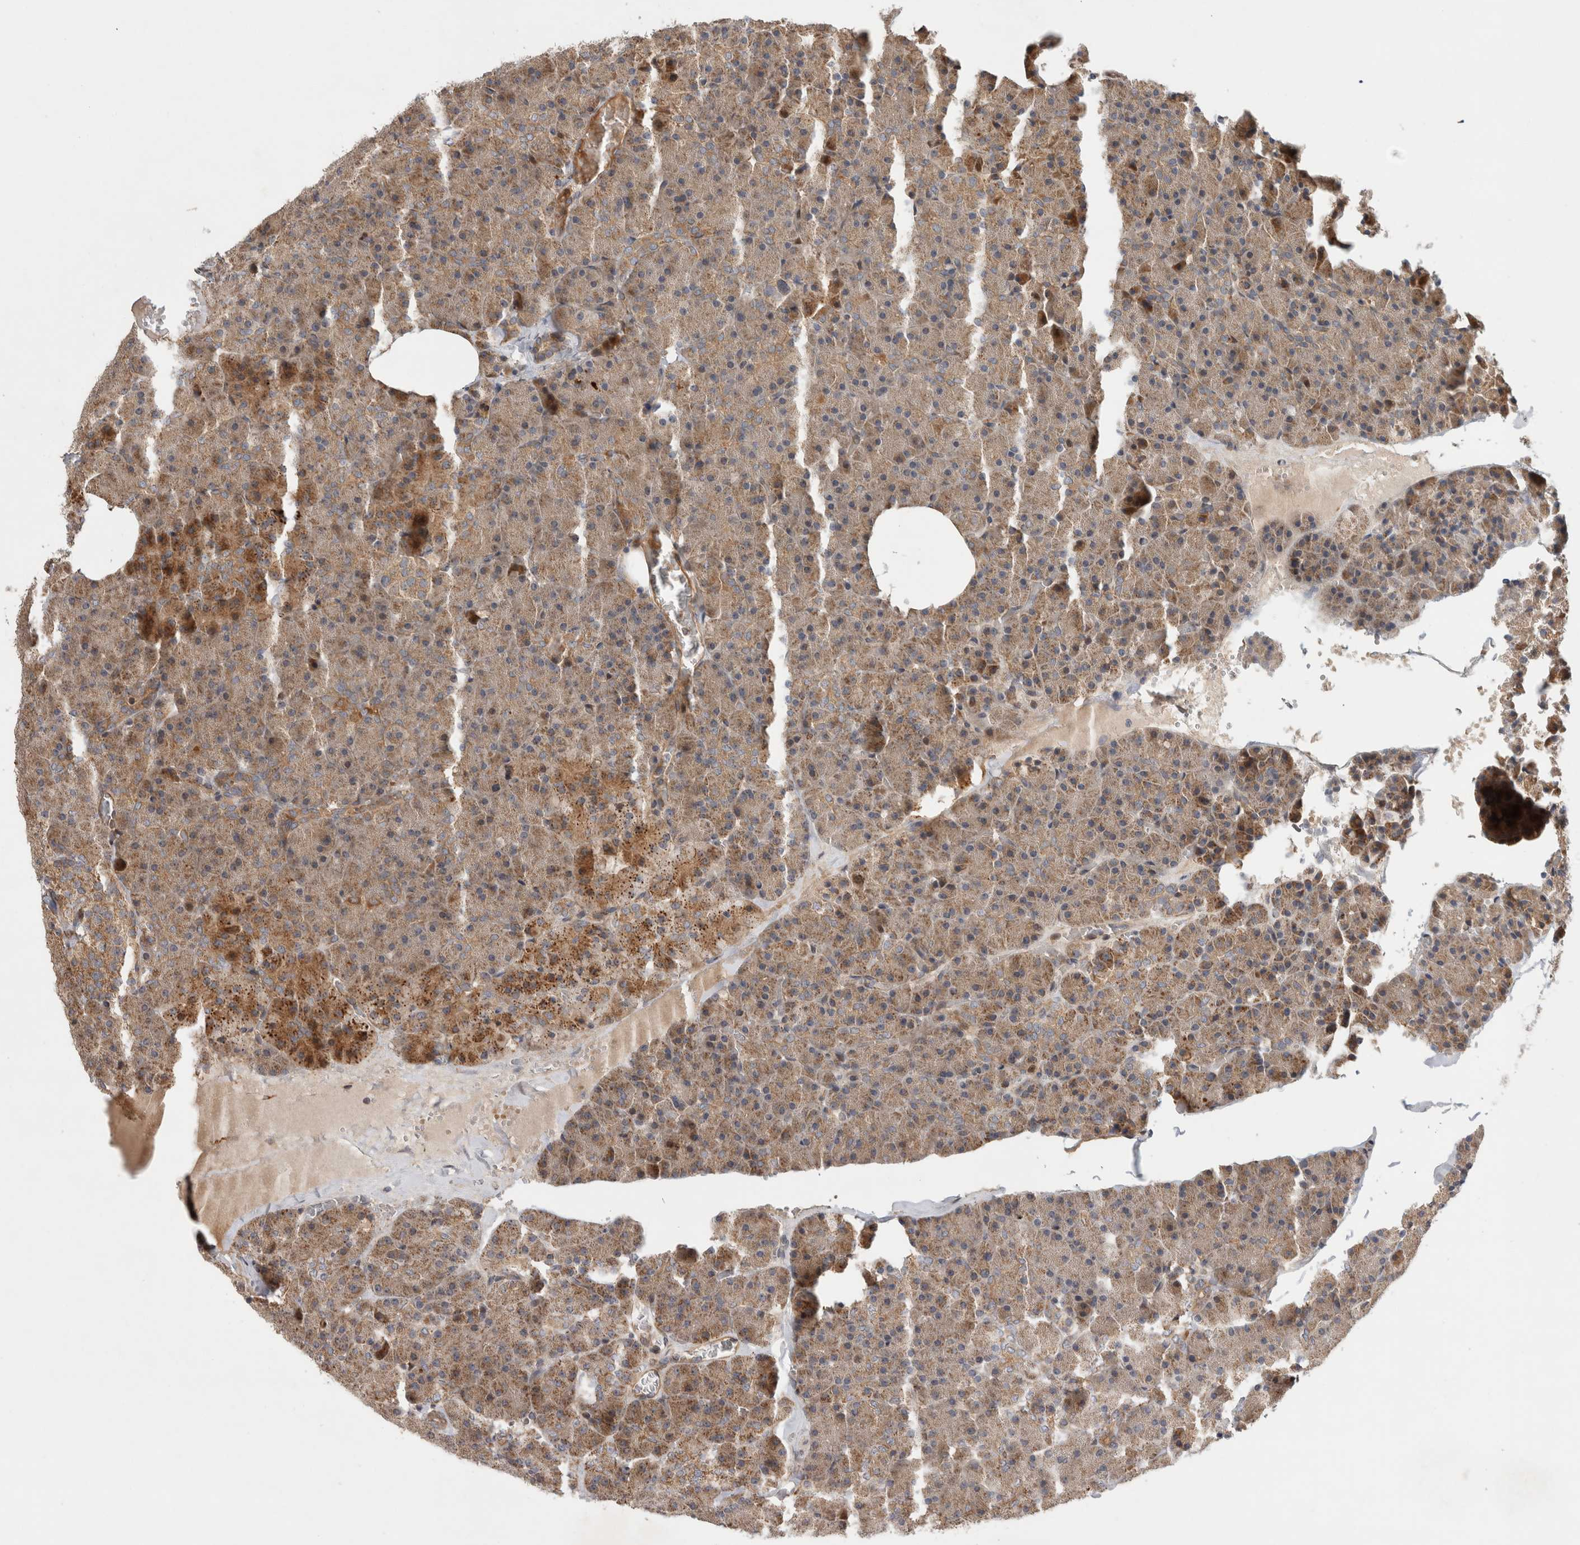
{"staining": {"intensity": "moderate", "quantity": ">75%", "location": "cytoplasmic/membranous"}, "tissue": "pancreas", "cell_type": "Exocrine glandular cells", "image_type": "normal", "snomed": [{"axis": "morphology", "description": "Normal tissue, NOS"}, {"axis": "morphology", "description": "Carcinoid, malignant, NOS"}, {"axis": "topography", "description": "Pancreas"}], "caption": "Immunohistochemistry (DAB) staining of benign pancreas displays moderate cytoplasmic/membranous protein staining in about >75% of exocrine glandular cells. Using DAB (brown) and hematoxylin (blue) stains, captured at high magnification using brightfield microscopy.", "gene": "TUBD1", "patient": {"sex": "female", "age": 35}}